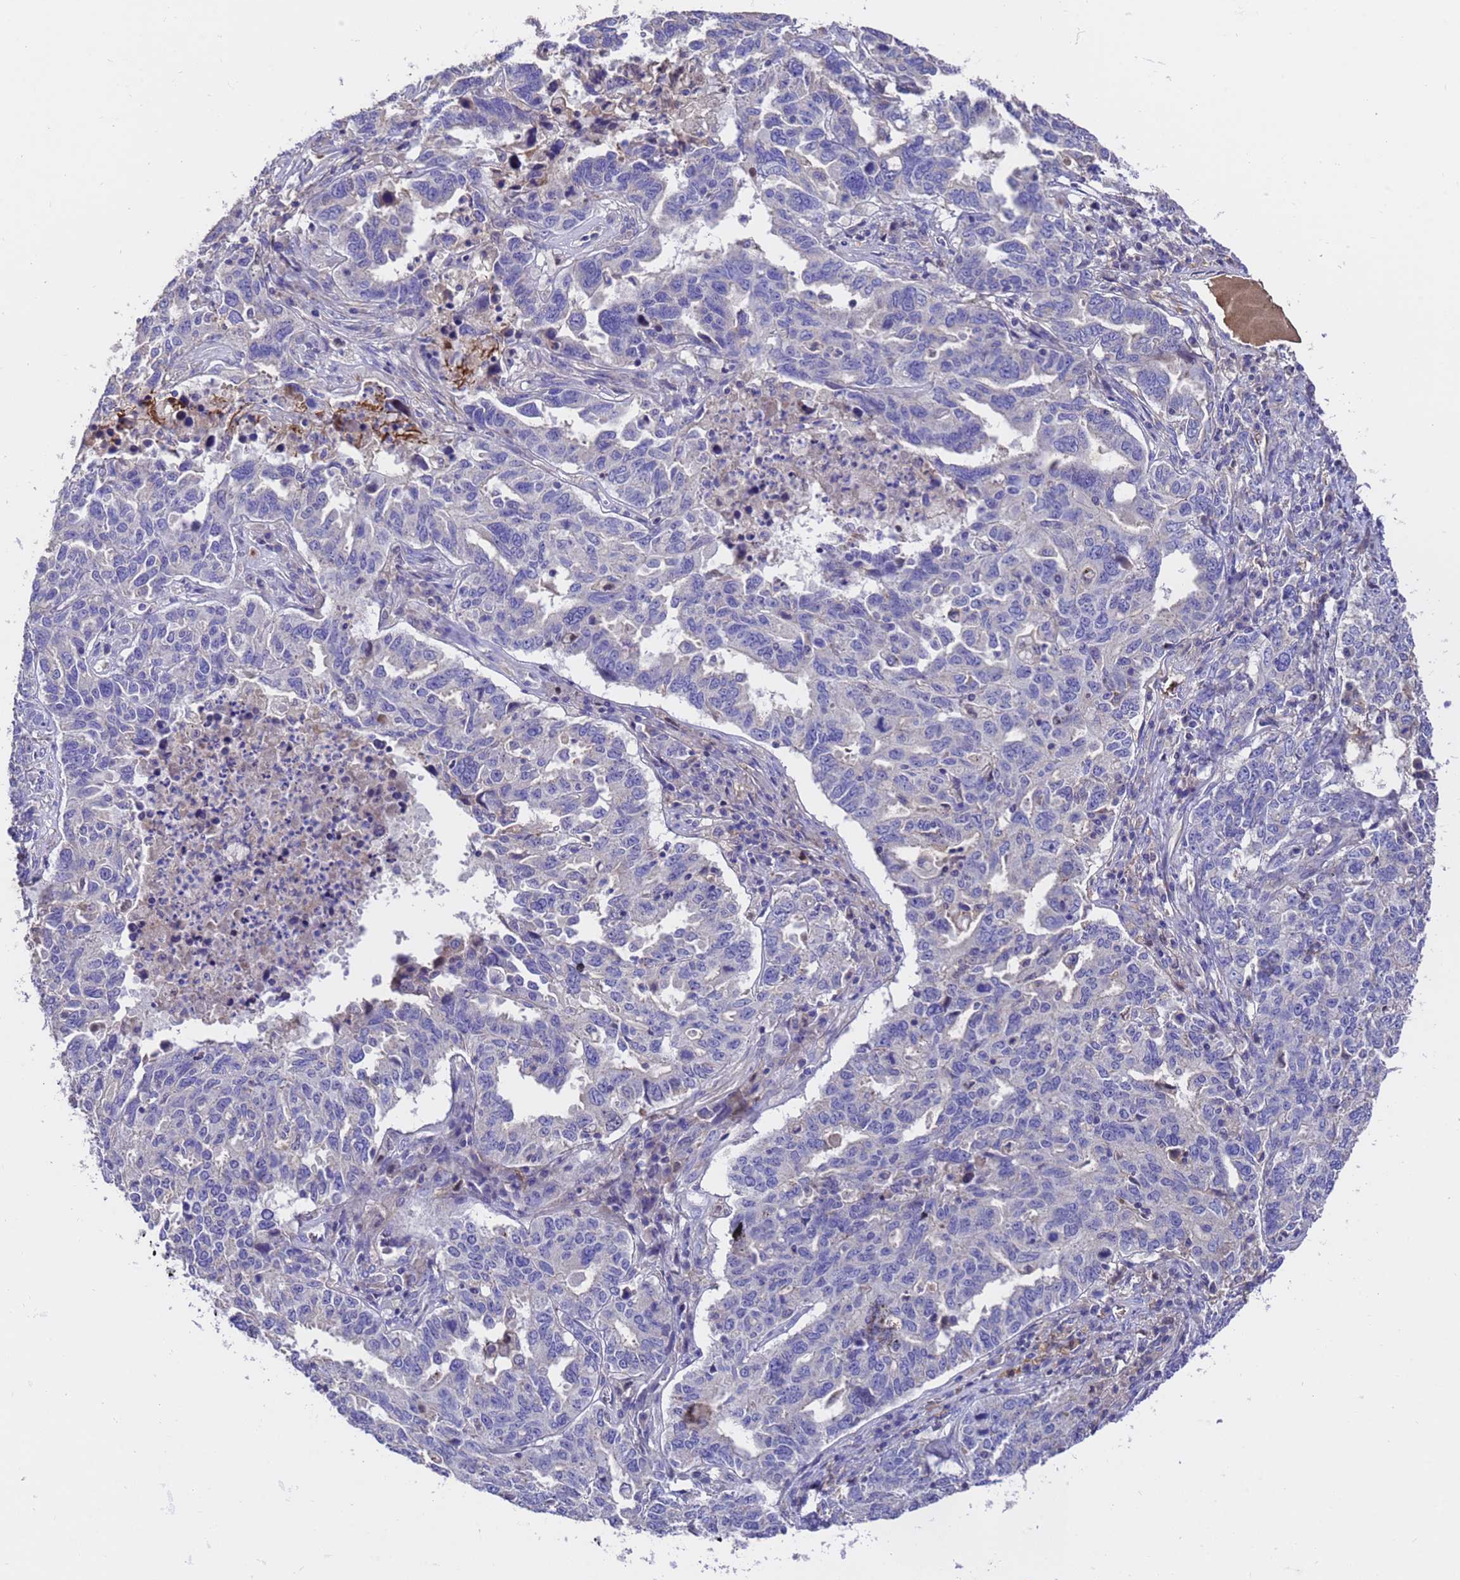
{"staining": {"intensity": "negative", "quantity": "none", "location": "none"}, "tissue": "ovarian cancer", "cell_type": "Tumor cells", "image_type": "cancer", "snomed": [{"axis": "morphology", "description": "Carcinoma, endometroid"}, {"axis": "topography", "description": "Ovary"}], "caption": "Image shows no protein staining in tumor cells of endometroid carcinoma (ovarian) tissue.", "gene": "ELP6", "patient": {"sex": "female", "age": 62}}